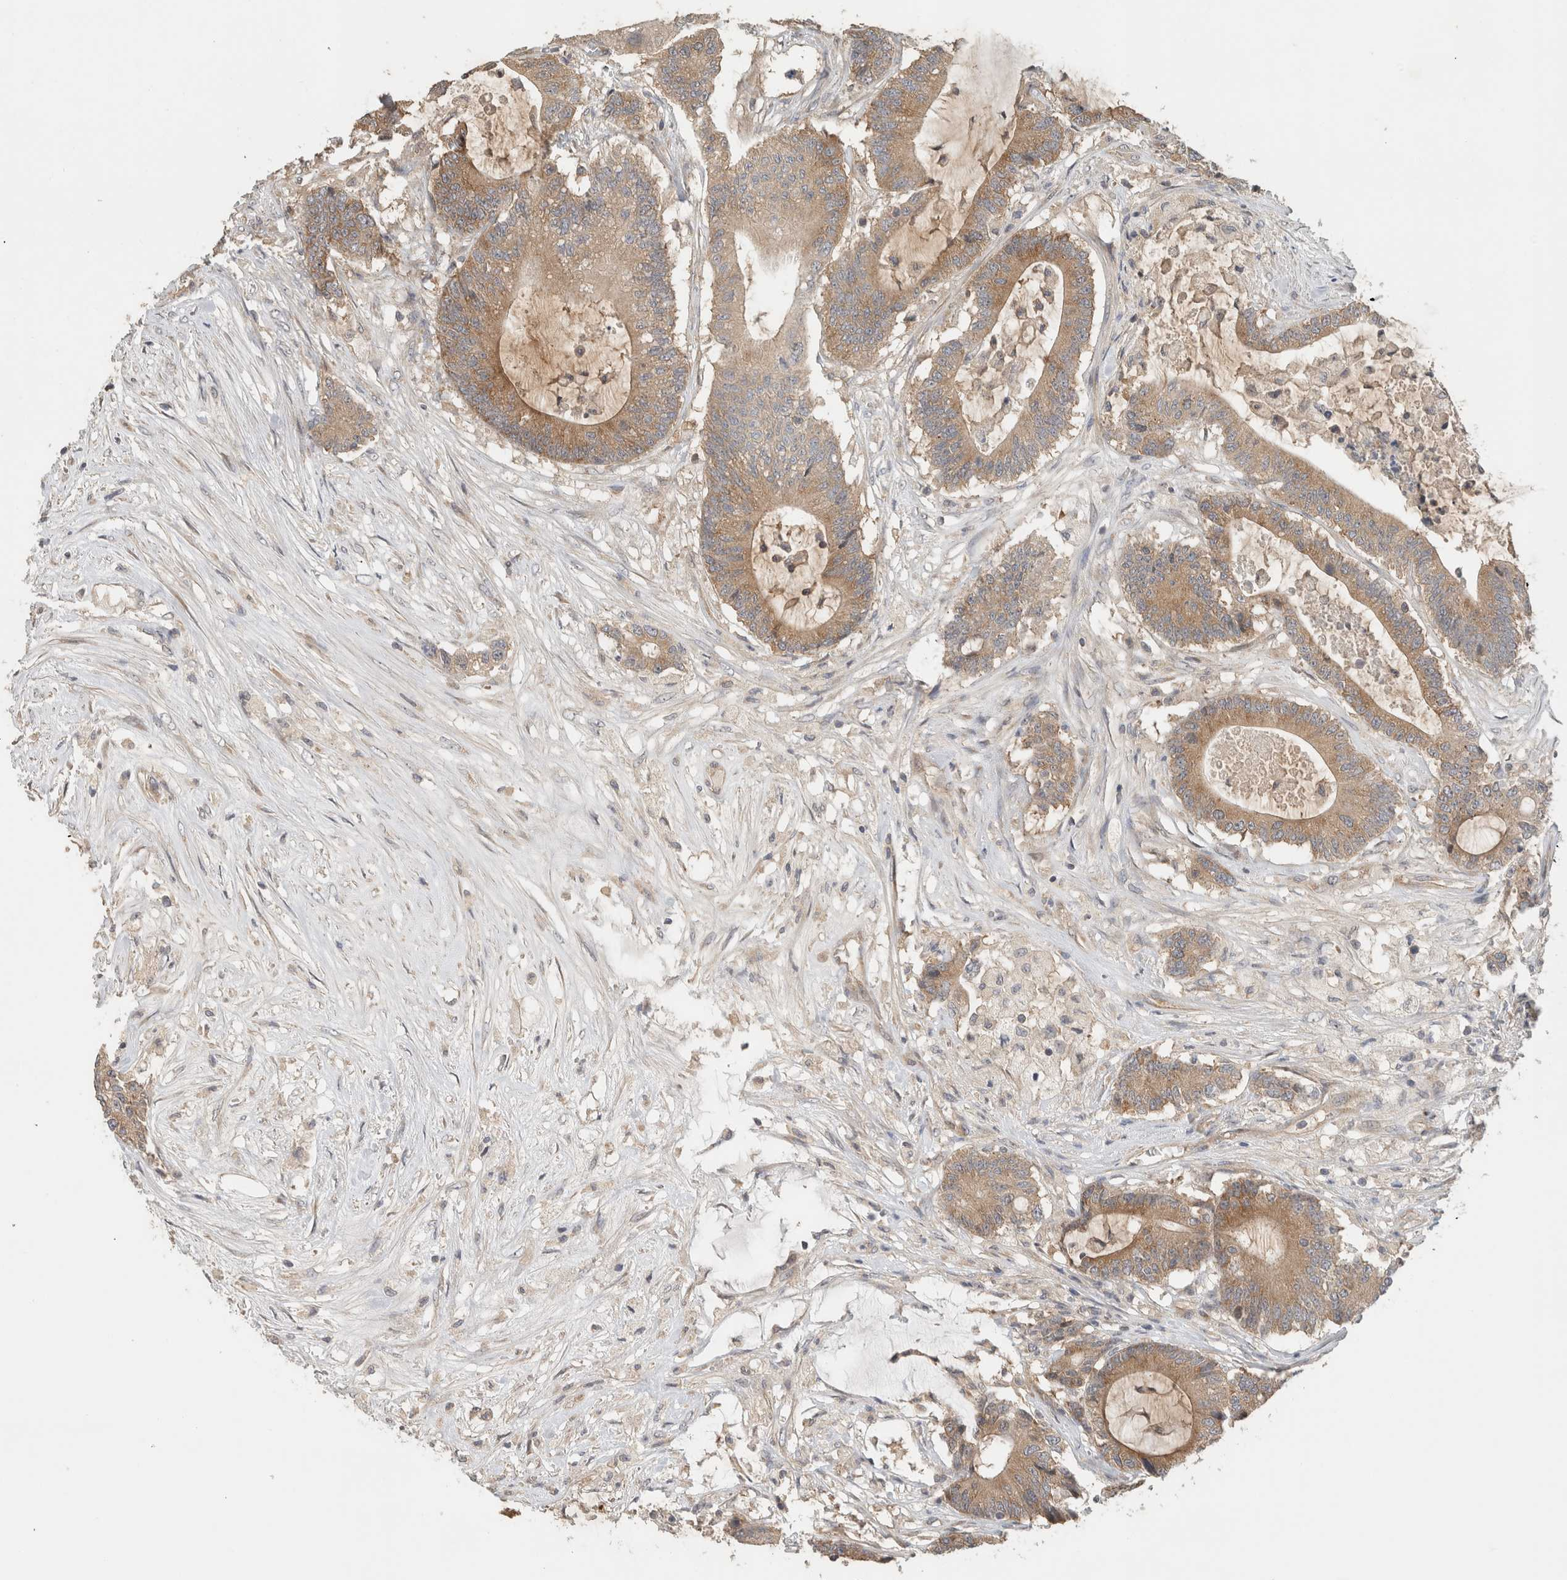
{"staining": {"intensity": "moderate", "quantity": ">75%", "location": "cytoplasmic/membranous"}, "tissue": "colorectal cancer", "cell_type": "Tumor cells", "image_type": "cancer", "snomed": [{"axis": "morphology", "description": "Adenocarcinoma, NOS"}, {"axis": "topography", "description": "Colon"}], "caption": "Moderate cytoplasmic/membranous expression for a protein is seen in approximately >75% of tumor cells of colorectal adenocarcinoma using IHC.", "gene": "PUM1", "patient": {"sex": "female", "age": 84}}